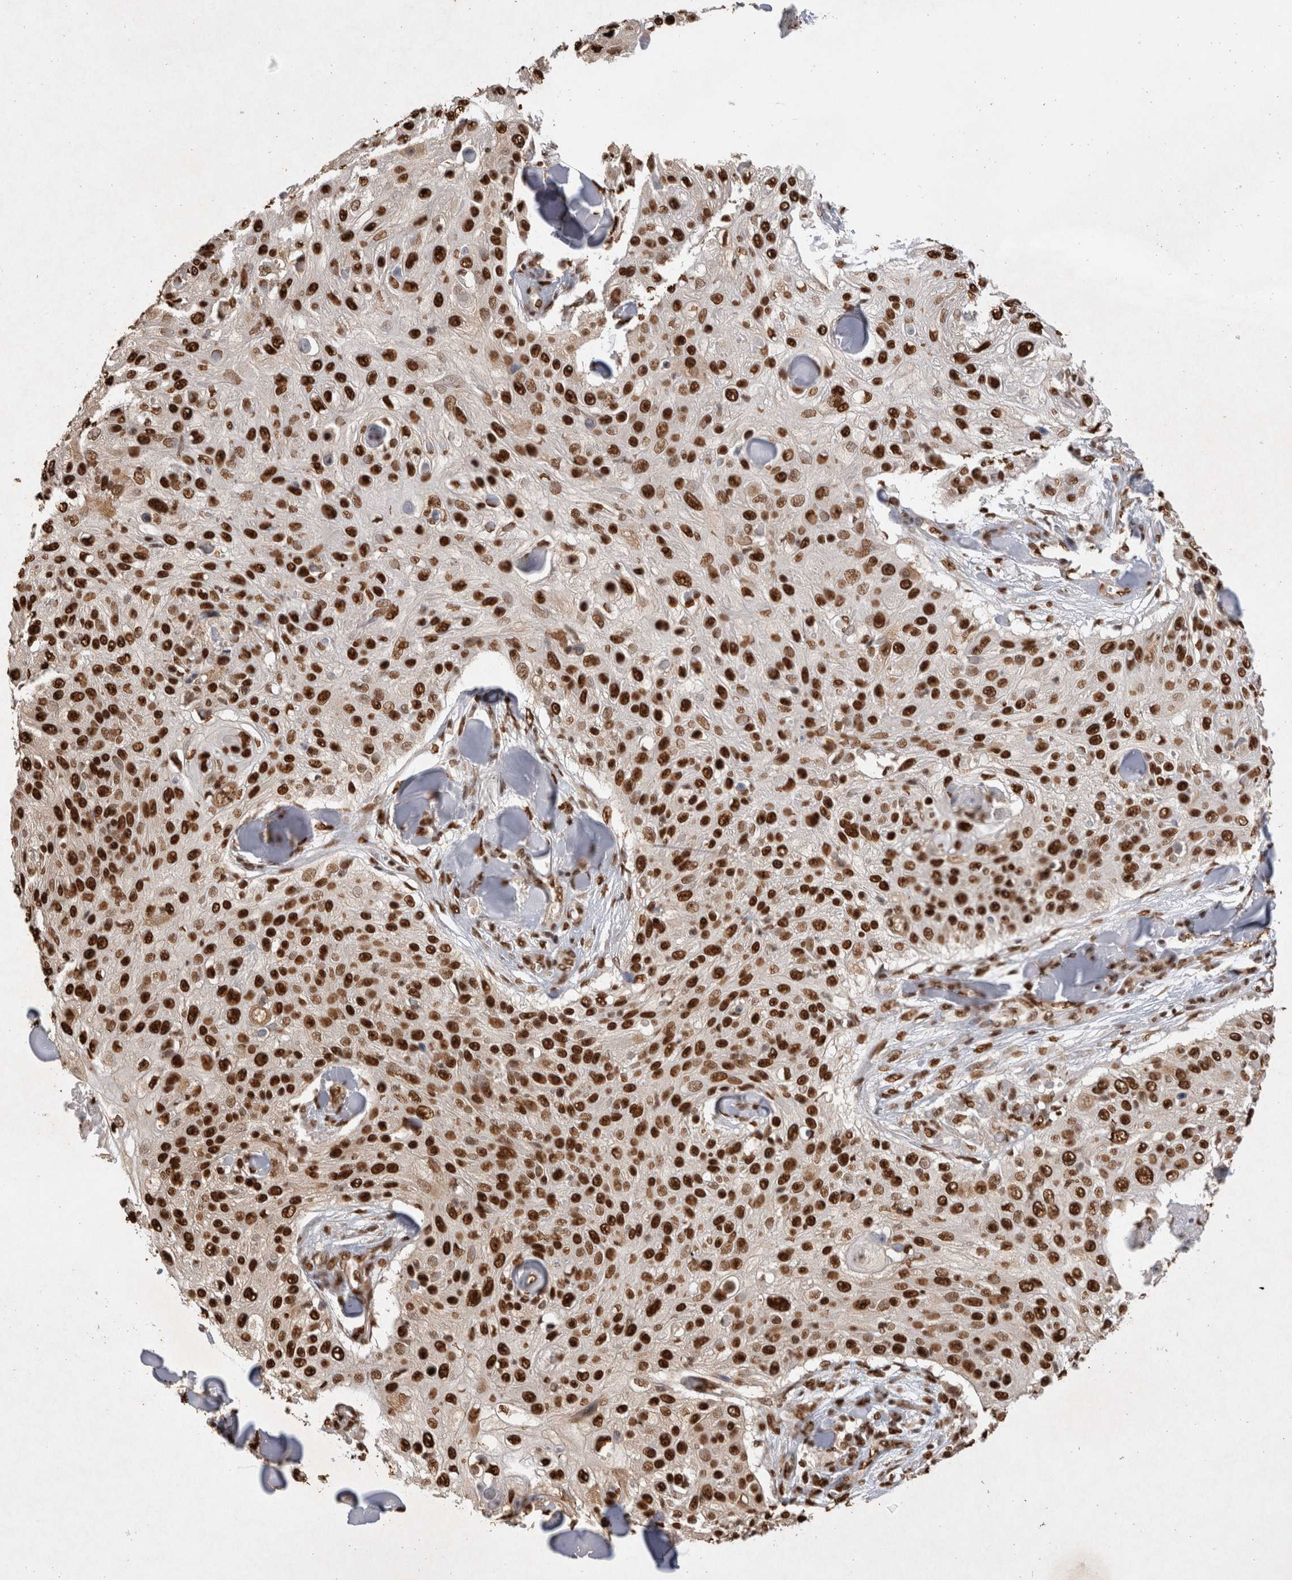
{"staining": {"intensity": "strong", "quantity": ">75%", "location": "nuclear"}, "tissue": "skin cancer", "cell_type": "Tumor cells", "image_type": "cancer", "snomed": [{"axis": "morphology", "description": "Squamous cell carcinoma, NOS"}, {"axis": "topography", "description": "Skin"}], "caption": "Immunohistochemical staining of skin cancer (squamous cell carcinoma) displays strong nuclear protein staining in approximately >75% of tumor cells.", "gene": "HDGF", "patient": {"sex": "male", "age": 86}}